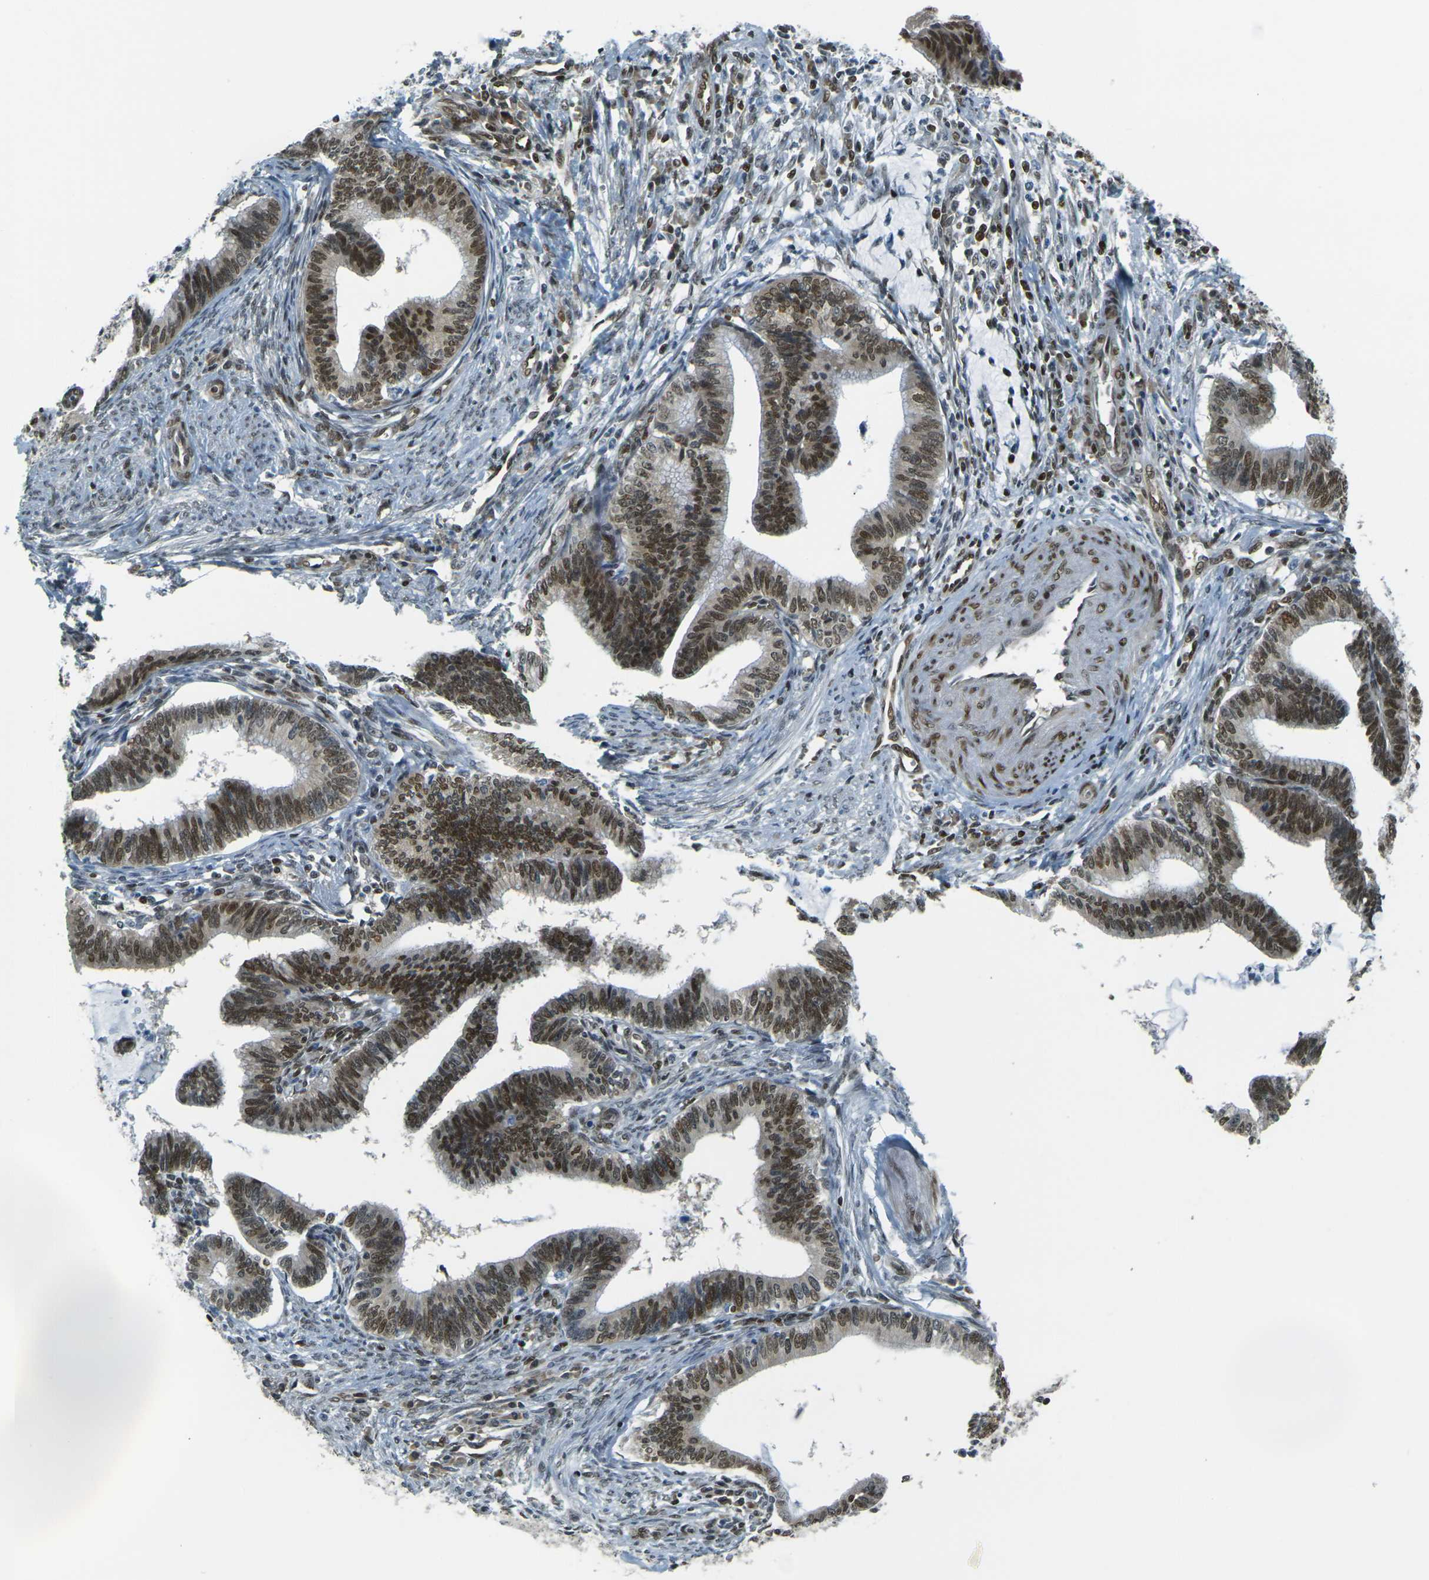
{"staining": {"intensity": "moderate", "quantity": ">75%", "location": "nuclear"}, "tissue": "cervical cancer", "cell_type": "Tumor cells", "image_type": "cancer", "snomed": [{"axis": "morphology", "description": "Adenocarcinoma, NOS"}, {"axis": "topography", "description": "Cervix"}], "caption": "Immunohistochemistry (IHC) image of neoplastic tissue: cervical cancer (adenocarcinoma) stained using IHC reveals medium levels of moderate protein expression localized specifically in the nuclear of tumor cells, appearing as a nuclear brown color.", "gene": "NHEJ1", "patient": {"sex": "female", "age": 36}}